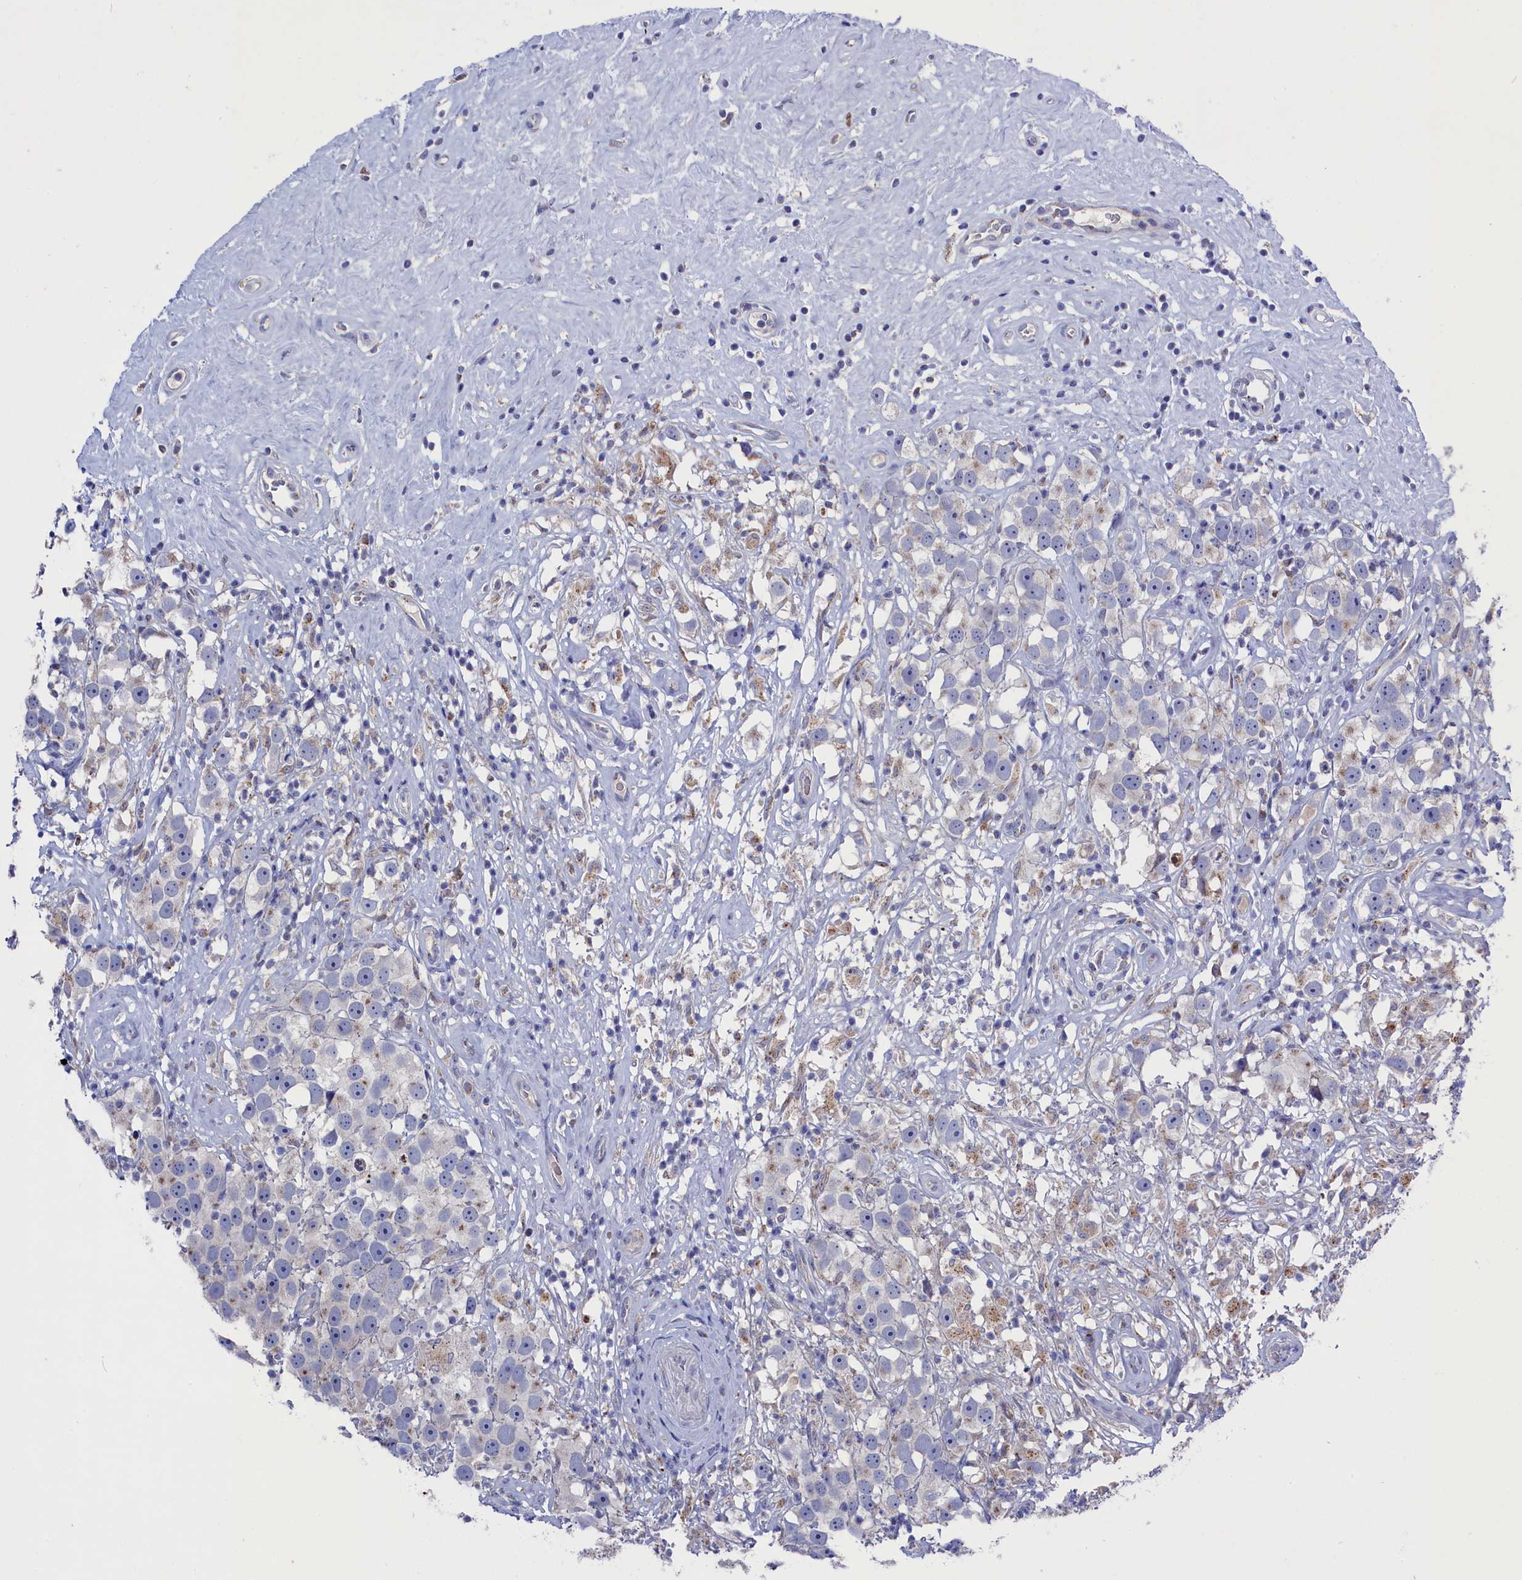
{"staining": {"intensity": "negative", "quantity": "none", "location": "none"}, "tissue": "testis cancer", "cell_type": "Tumor cells", "image_type": "cancer", "snomed": [{"axis": "morphology", "description": "Seminoma, NOS"}, {"axis": "topography", "description": "Testis"}], "caption": "High power microscopy histopathology image of an immunohistochemistry (IHC) image of seminoma (testis), revealing no significant expression in tumor cells.", "gene": "GPR108", "patient": {"sex": "male", "age": 49}}